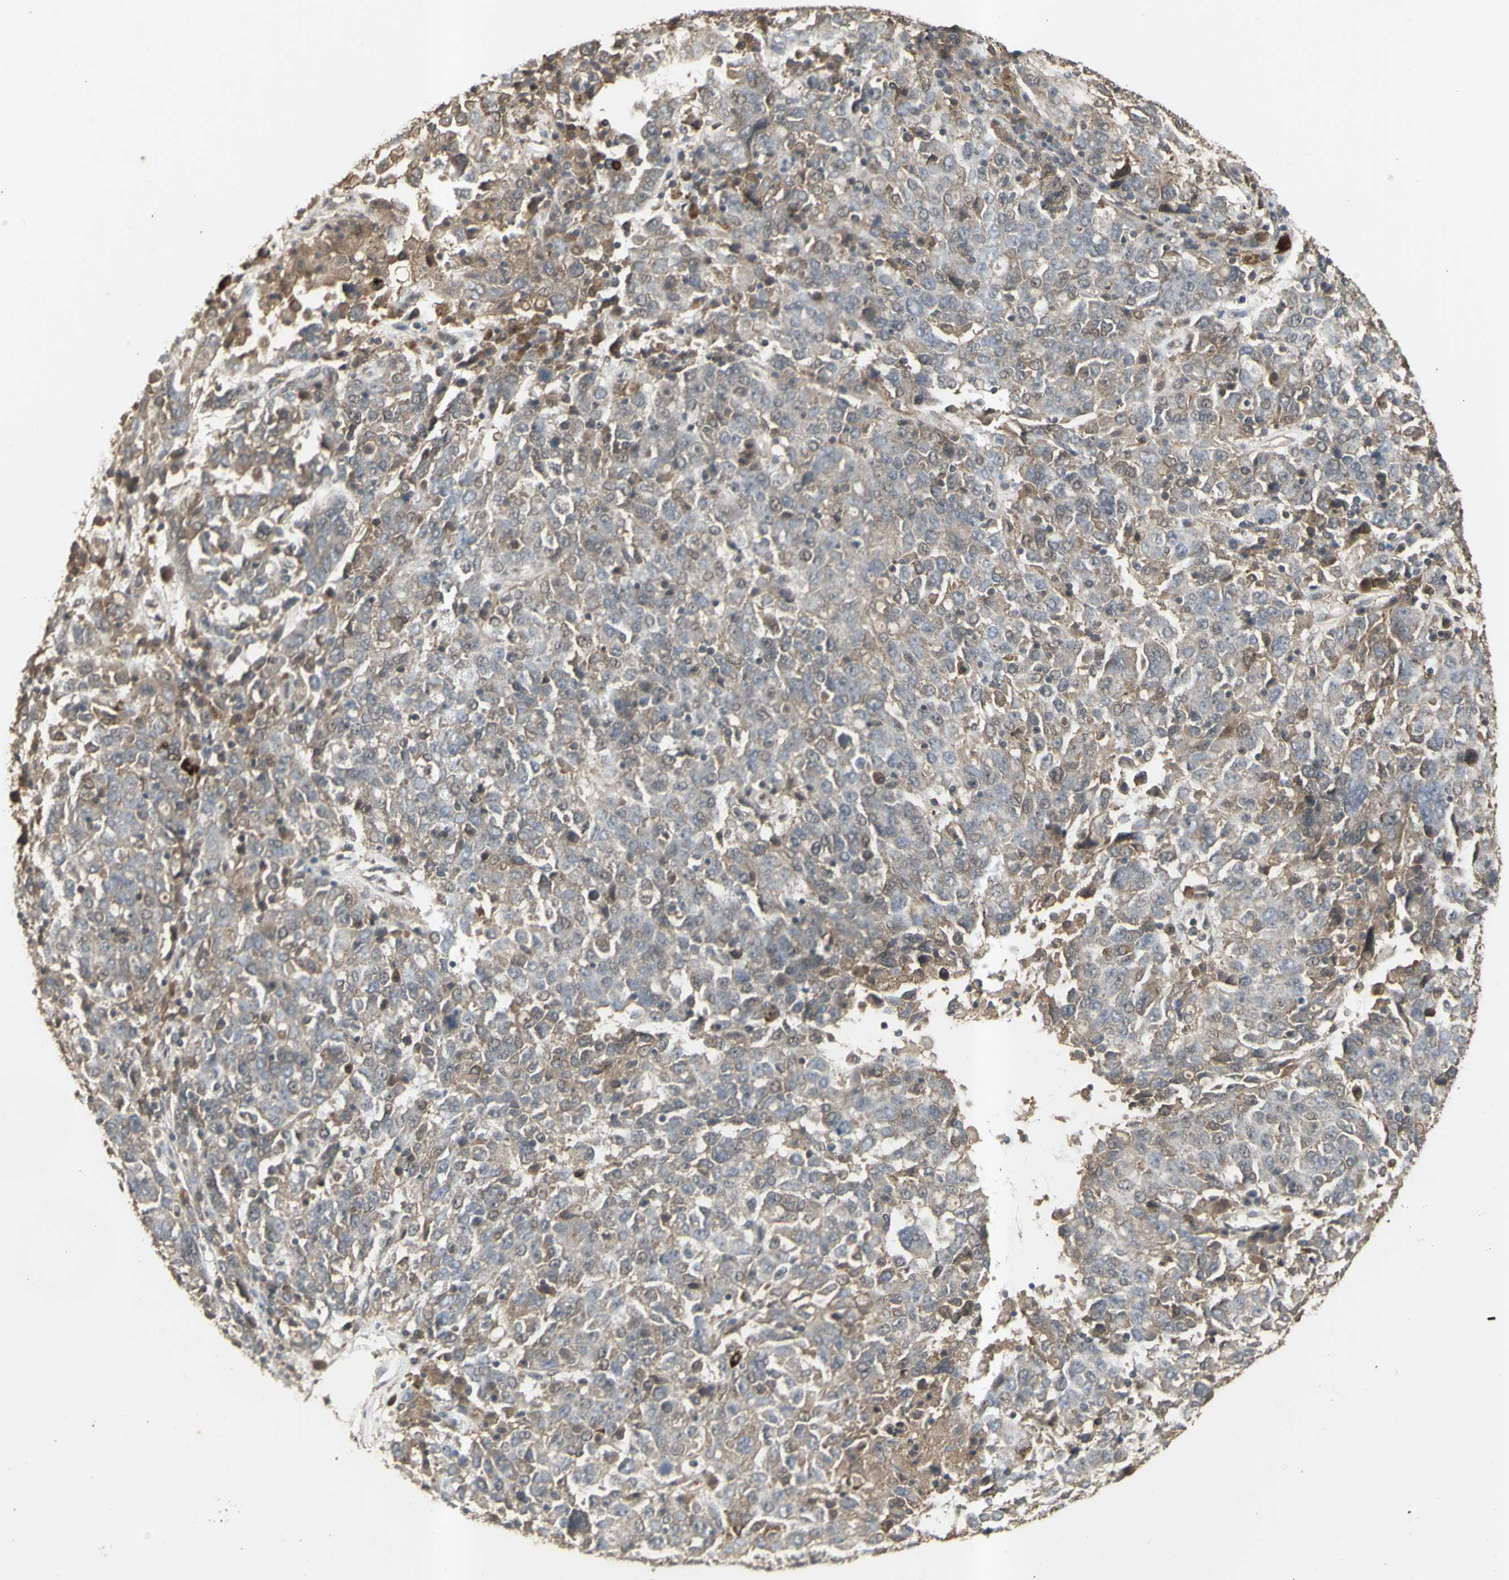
{"staining": {"intensity": "weak", "quantity": ">75%", "location": "cytoplasmic/membranous"}, "tissue": "ovarian cancer", "cell_type": "Tumor cells", "image_type": "cancer", "snomed": [{"axis": "morphology", "description": "Carcinoma, endometroid"}, {"axis": "topography", "description": "Ovary"}], "caption": "Brown immunohistochemical staining in human endometroid carcinoma (ovarian) demonstrates weak cytoplasmic/membranous staining in approximately >75% of tumor cells. The protein of interest is shown in brown color, while the nuclei are stained blue.", "gene": "ALOX12", "patient": {"sex": "female", "age": 62}}